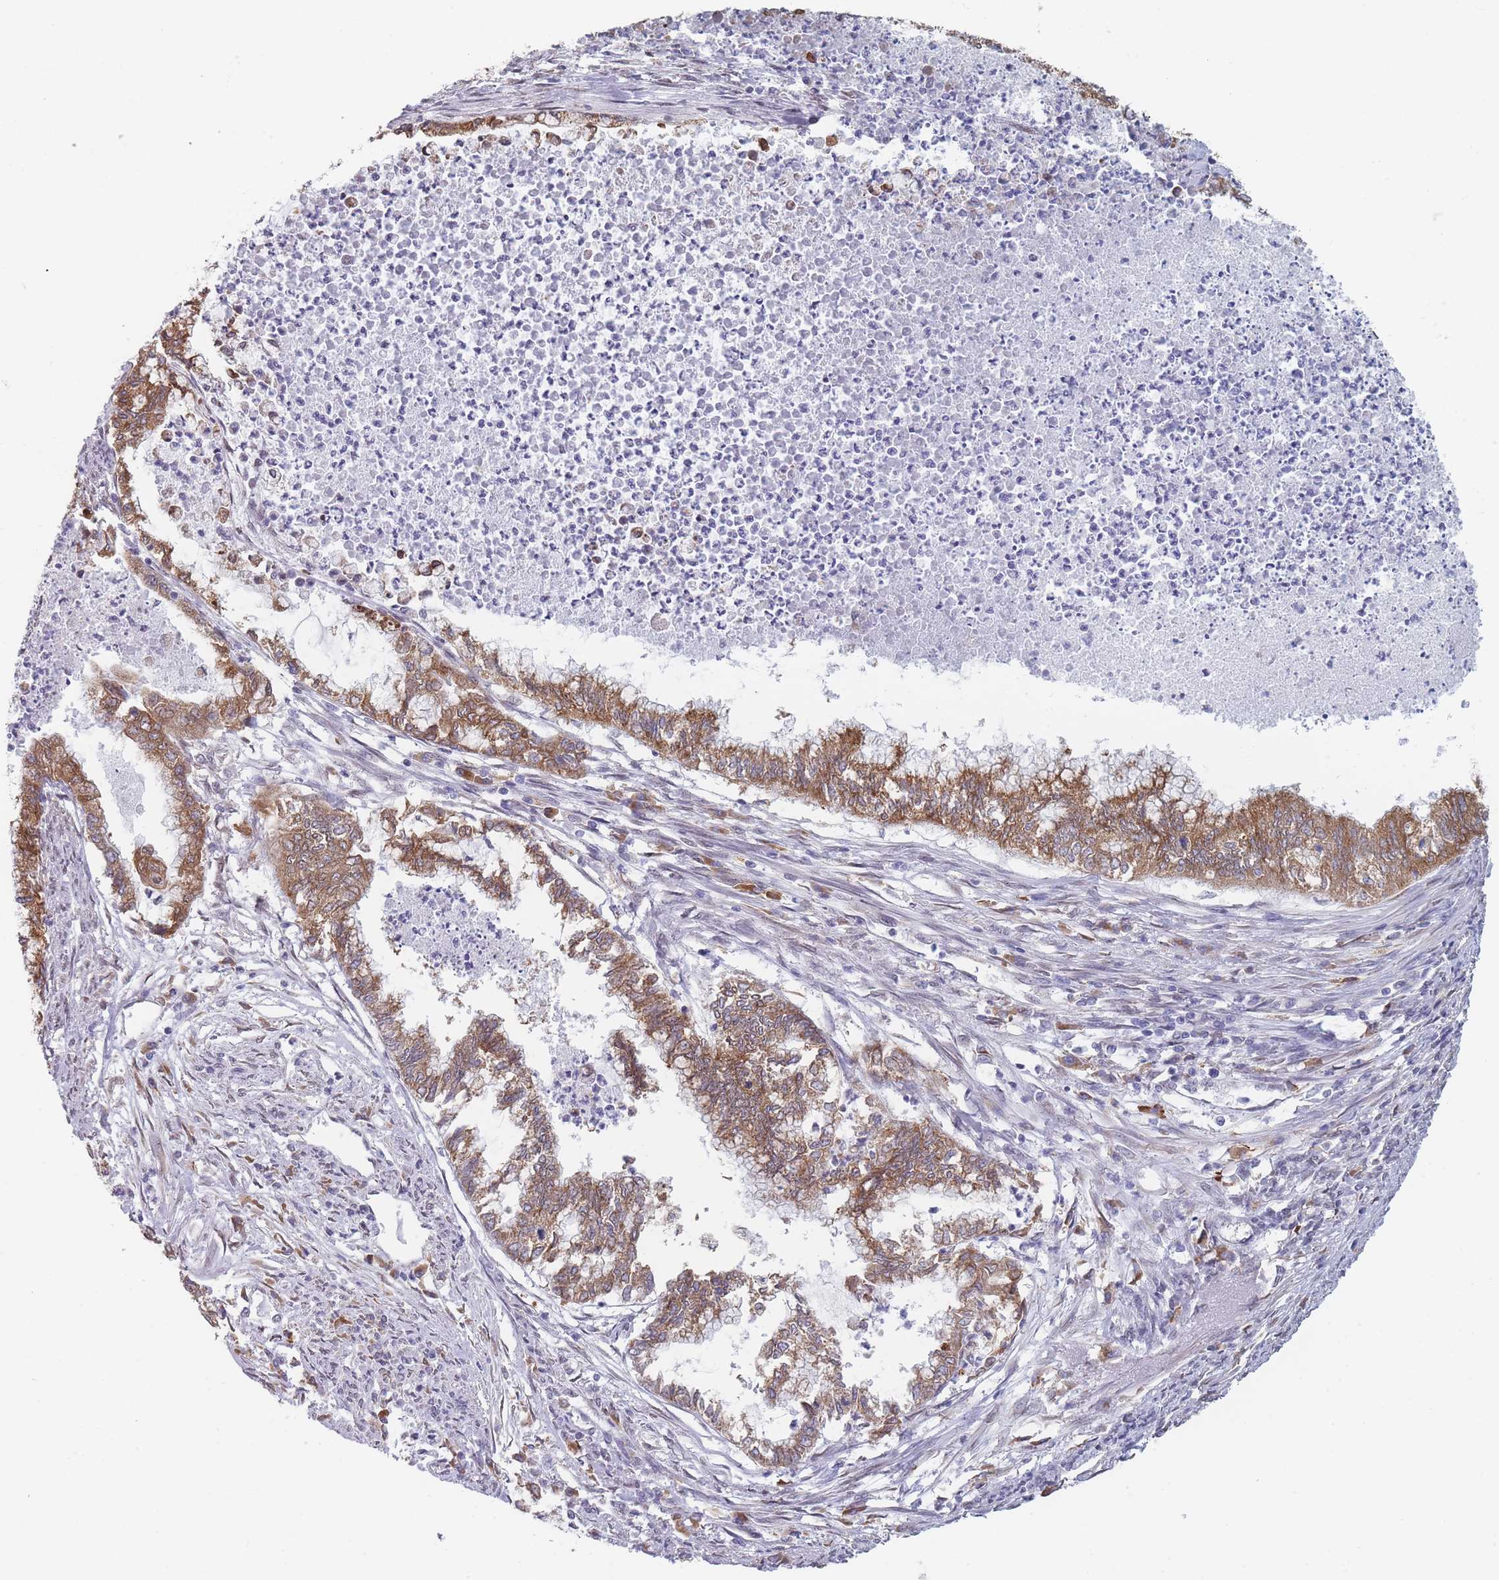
{"staining": {"intensity": "moderate", "quantity": ">75%", "location": "cytoplasmic/membranous"}, "tissue": "endometrial cancer", "cell_type": "Tumor cells", "image_type": "cancer", "snomed": [{"axis": "morphology", "description": "Adenocarcinoma, NOS"}, {"axis": "topography", "description": "Endometrium"}], "caption": "A medium amount of moderate cytoplasmic/membranous expression is identified in approximately >75% of tumor cells in endometrial cancer (adenocarcinoma) tissue. (IHC, brightfield microscopy, high magnification).", "gene": "TMED10", "patient": {"sex": "female", "age": 79}}